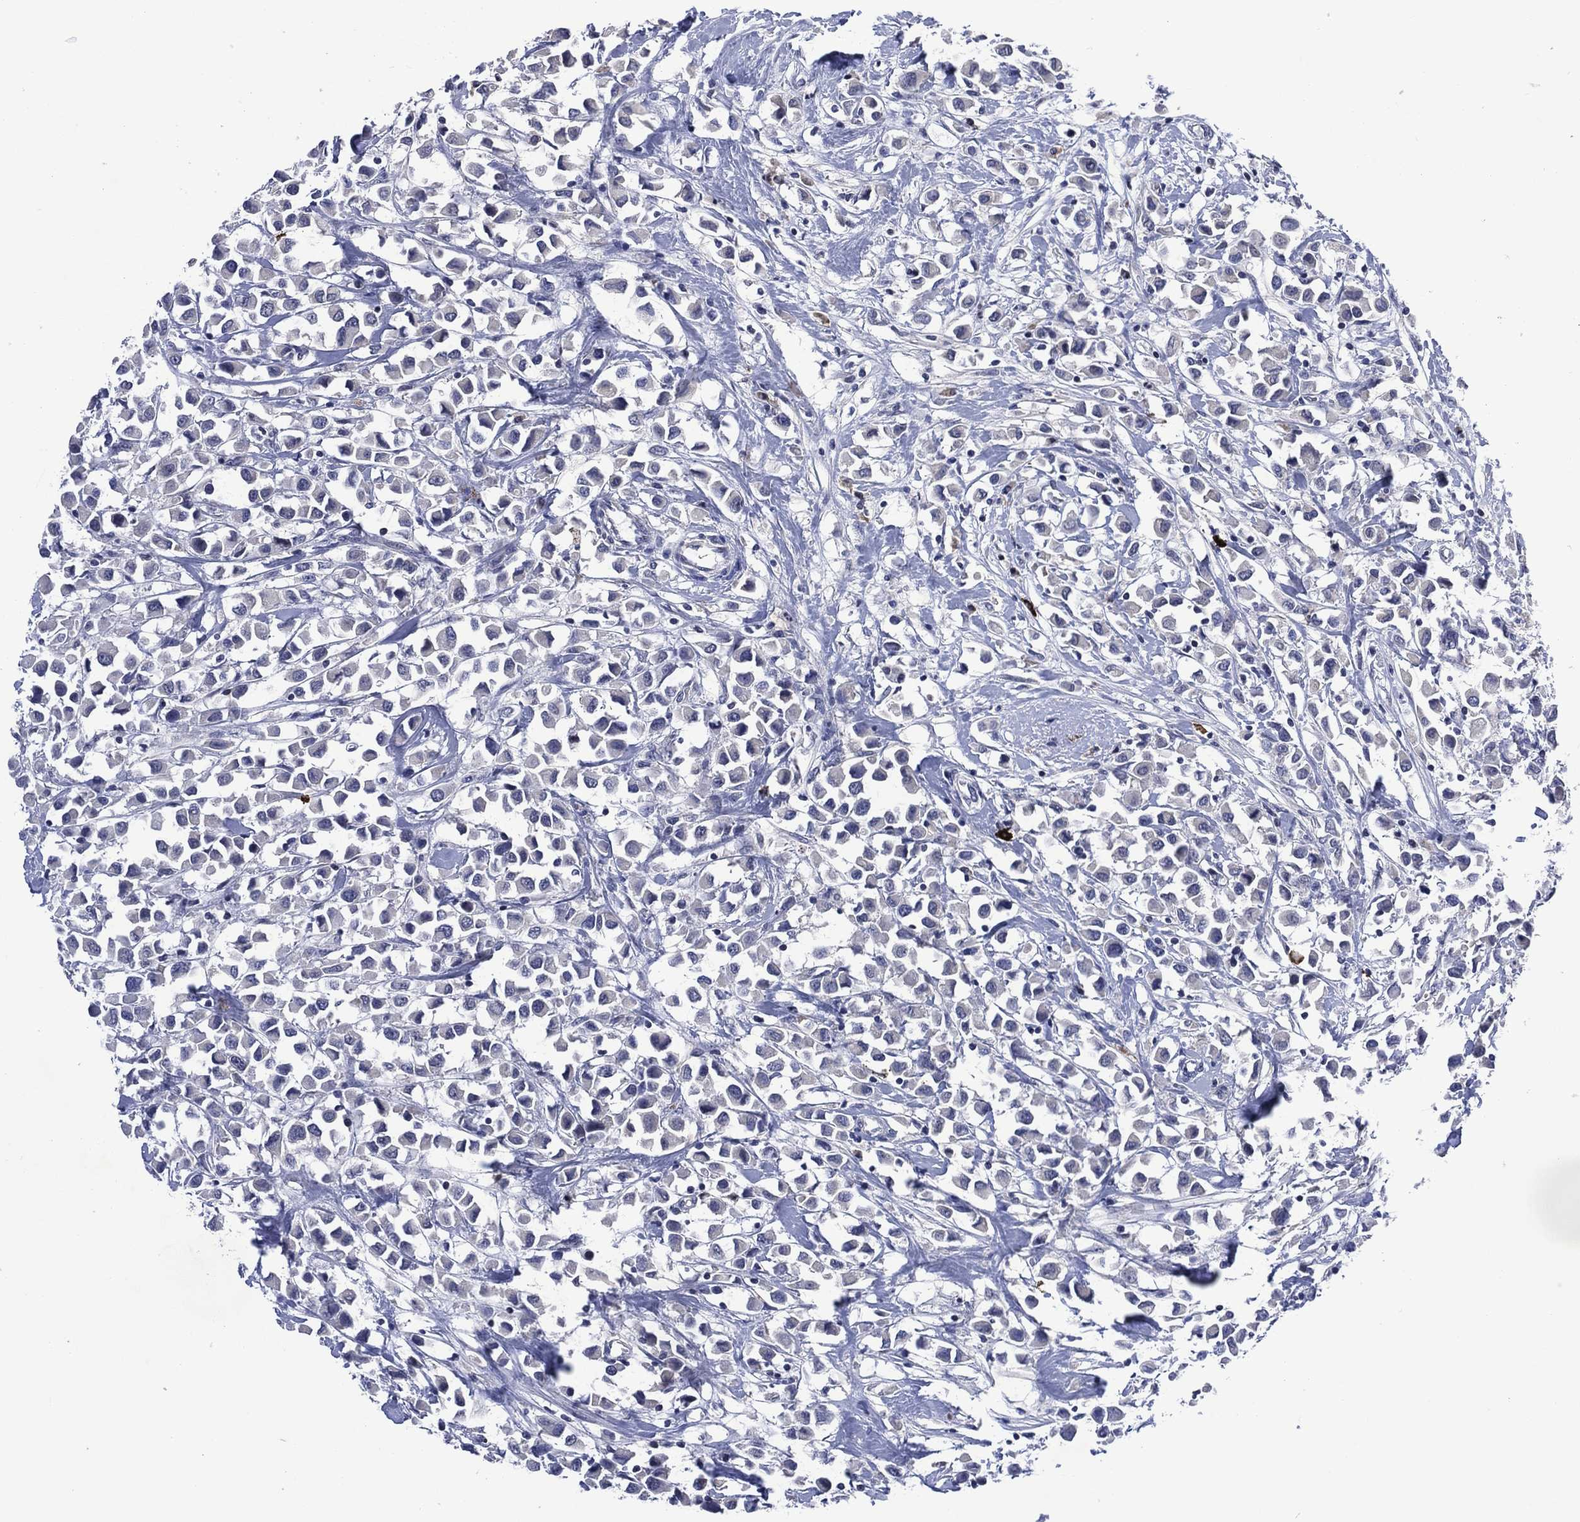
{"staining": {"intensity": "negative", "quantity": "none", "location": "none"}, "tissue": "breast cancer", "cell_type": "Tumor cells", "image_type": "cancer", "snomed": [{"axis": "morphology", "description": "Duct carcinoma"}, {"axis": "topography", "description": "Breast"}], "caption": "Tumor cells show no significant protein expression in breast cancer (infiltrating ductal carcinoma).", "gene": "USP26", "patient": {"sex": "female", "age": 61}}